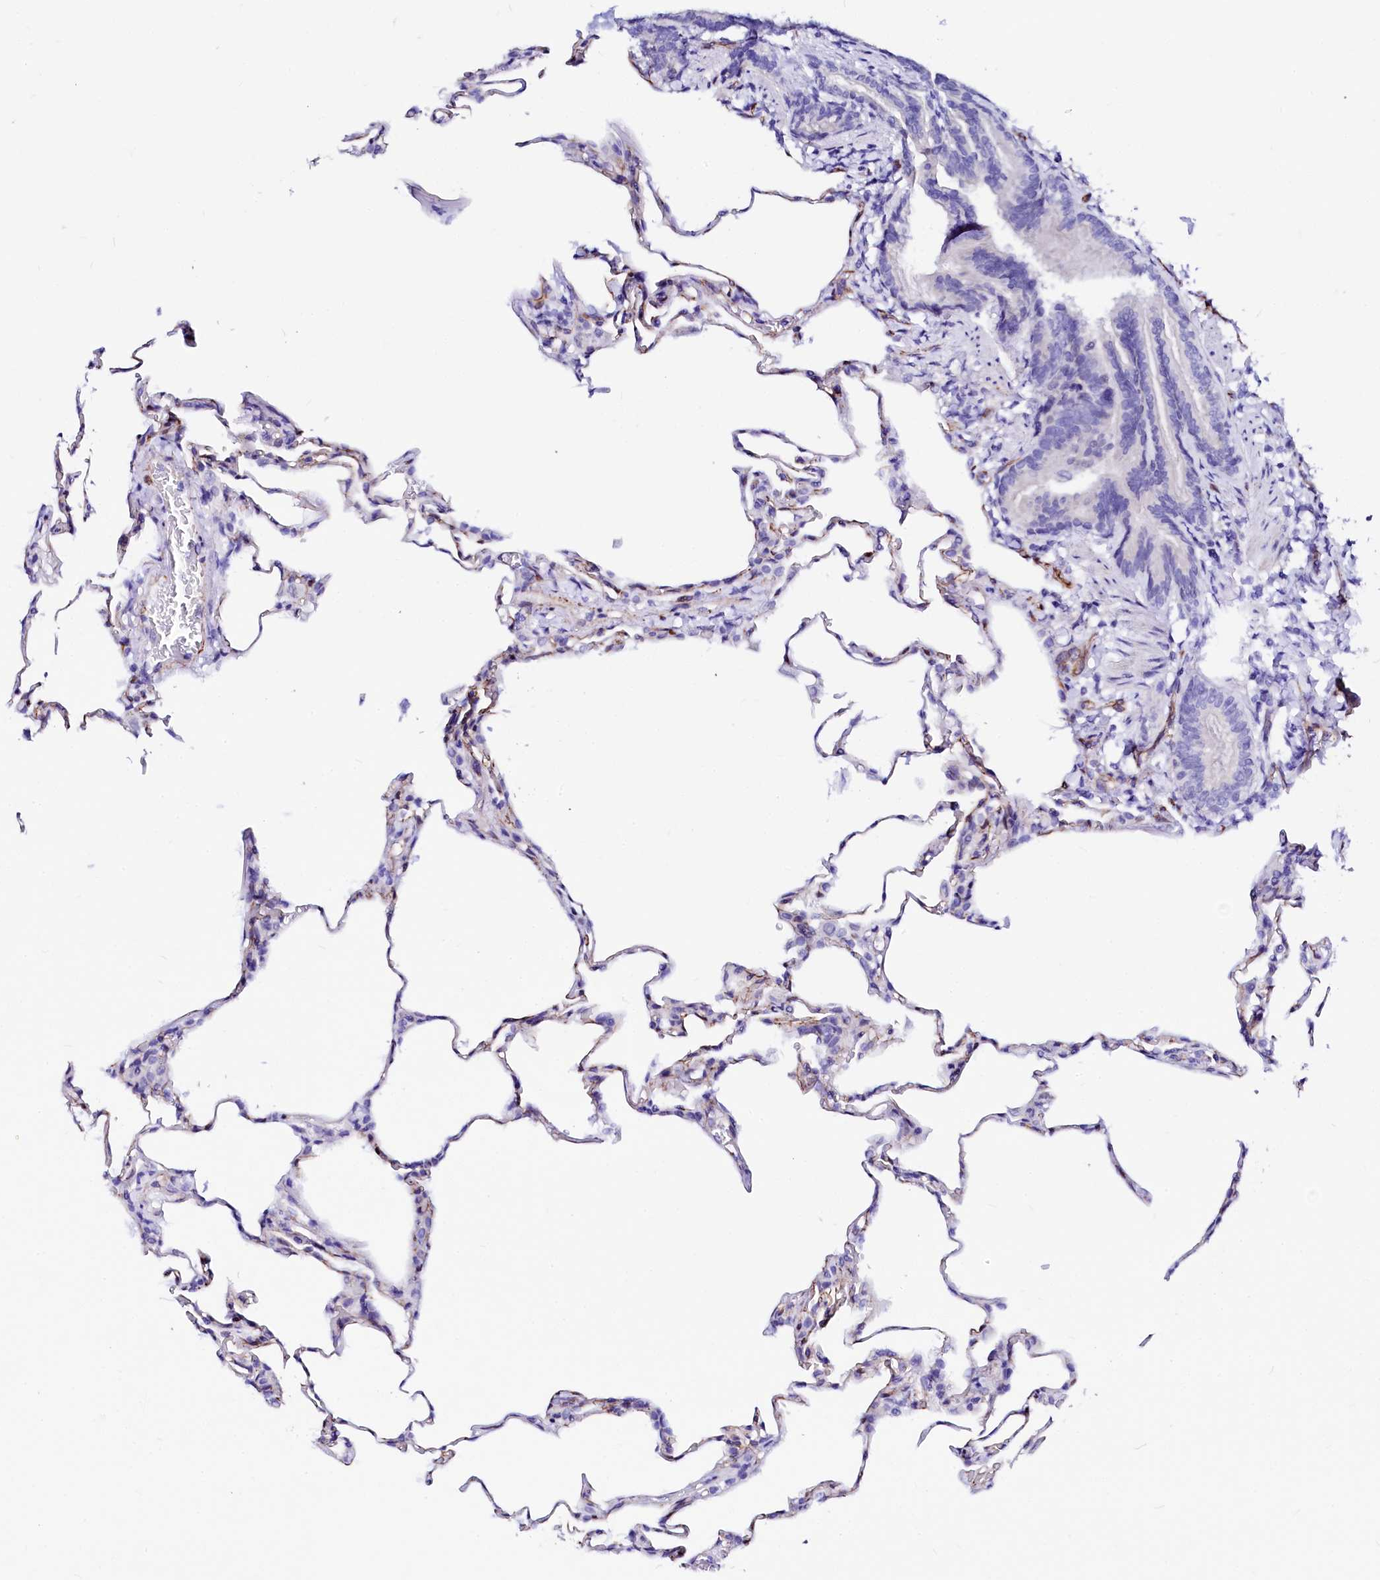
{"staining": {"intensity": "negative", "quantity": "none", "location": "none"}, "tissue": "lung", "cell_type": "Alveolar cells", "image_type": "normal", "snomed": [{"axis": "morphology", "description": "Normal tissue, NOS"}, {"axis": "topography", "description": "Lung"}], "caption": "DAB immunohistochemical staining of normal human lung exhibits no significant positivity in alveolar cells. (DAB (3,3'-diaminobenzidine) immunohistochemistry, high magnification).", "gene": "SFR1", "patient": {"sex": "male", "age": 20}}